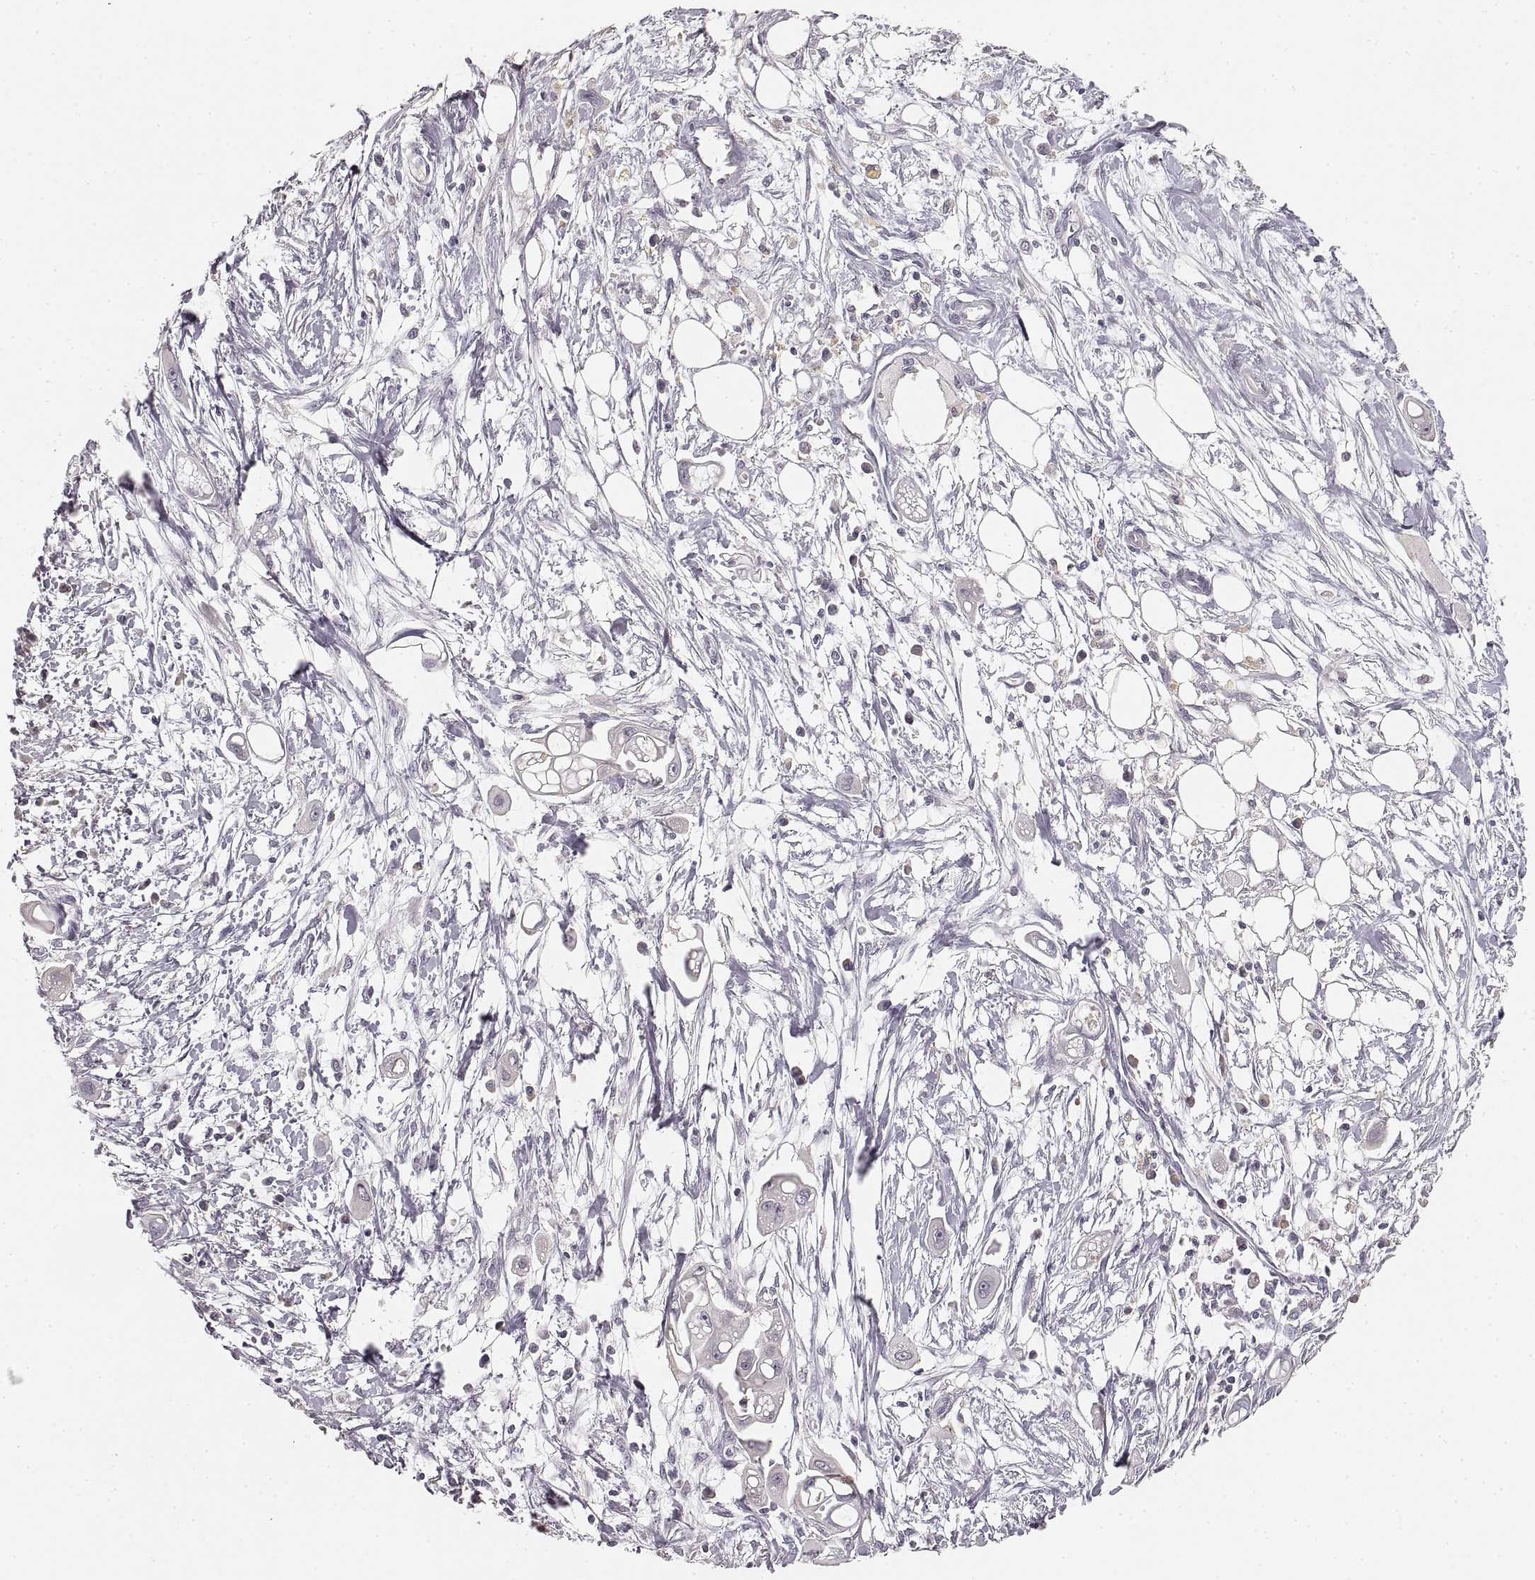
{"staining": {"intensity": "negative", "quantity": "none", "location": "none"}, "tissue": "pancreatic cancer", "cell_type": "Tumor cells", "image_type": "cancer", "snomed": [{"axis": "morphology", "description": "Adenocarcinoma, NOS"}, {"axis": "topography", "description": "Pancreas"}], "caption": "High power microscopy image of an immunohistochemistry histopathology image of pancreatic adenocarcinoma, revealing no significant staining in tumor cells. (Stains: DAB immunohistochemistry with hematoxylin counter stain, Microscopy: brightfield microscopy at high magnification).", "gene": "RUNDC3A", "patient": {"sex": "male", "age": 50}}